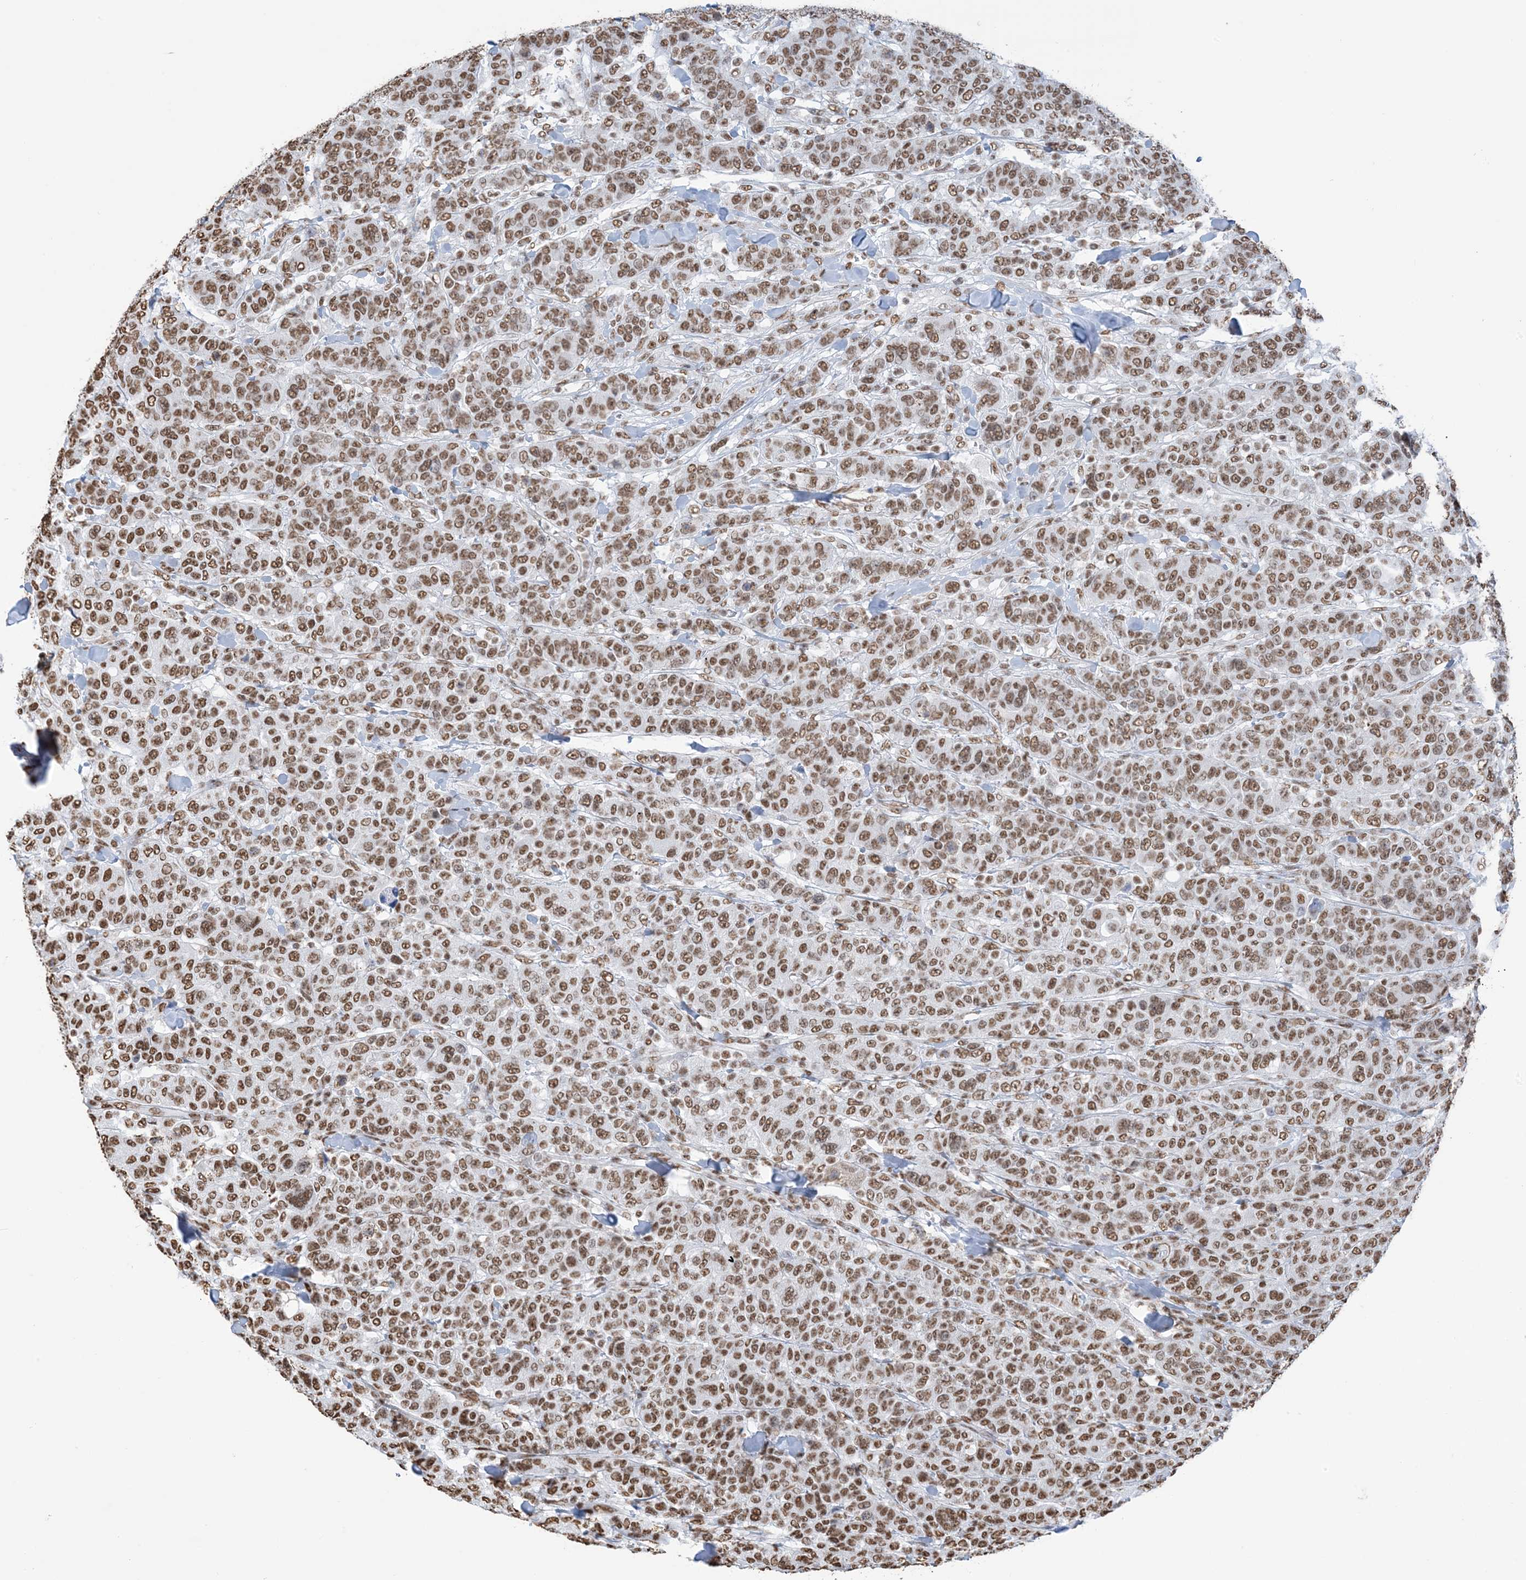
{"staining": {"intensity": "moderate", "quantity": ">75%", "location": "nuclear"}, "tissue": "breast cancer", "cell_type": "Tumor cells", "image_type": "cancer", "snomed": [{"axis": "morphology", "description": "Duct carcinoma"}, {"axis": "topography", "description": "Breast"}], "caption": "A medium amount of moderate nuclear positivity is appreciated in about >75% of tumor cells in breast infiltrating ductal carcinoma tissue.", "gene": "ZNF792", "patient": {"sex": "female", "age": 37}}